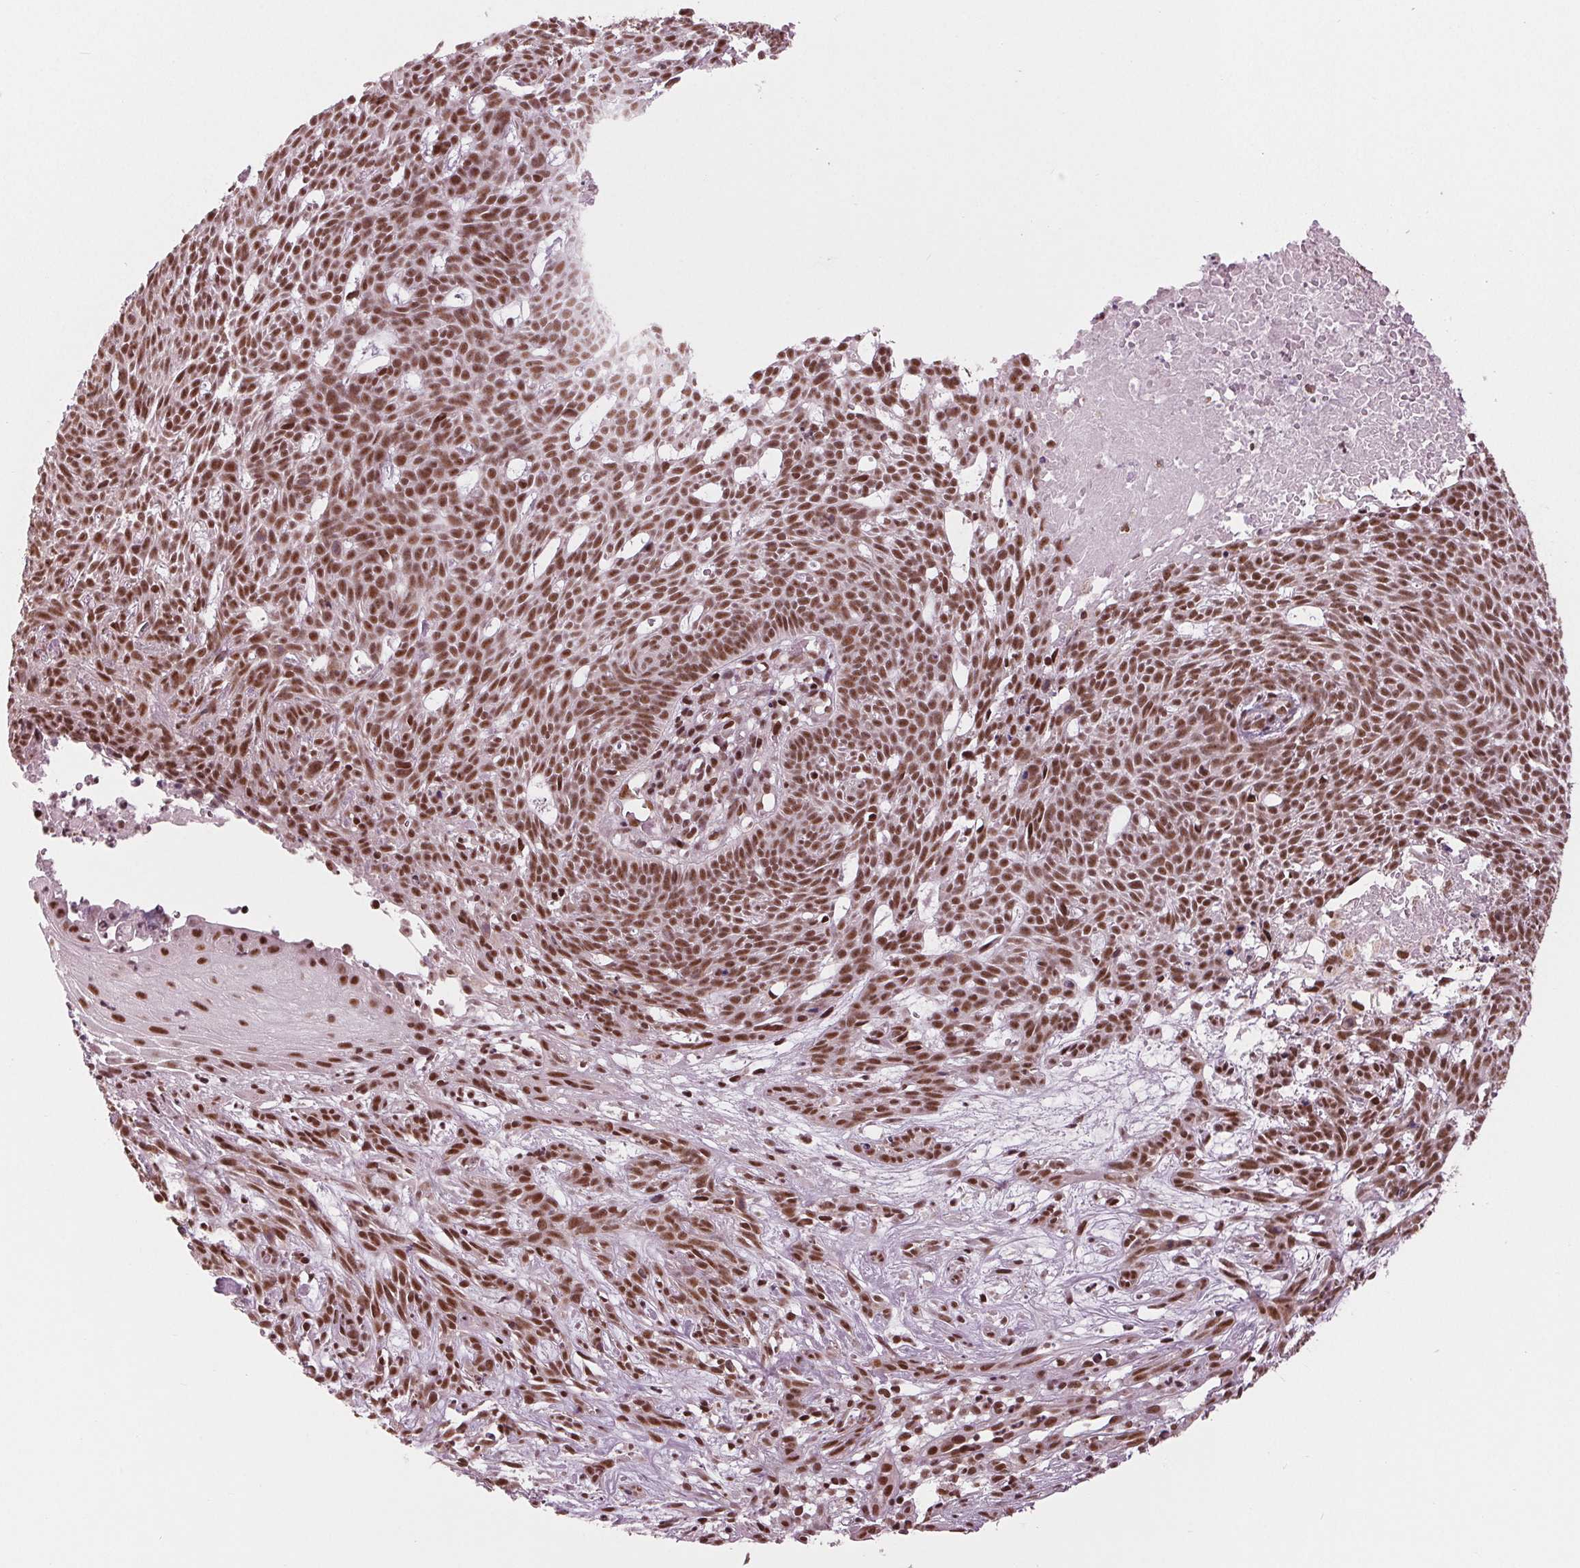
{"staining": {"intensity": "moderate", "quantity": ">75%", "location": "nuclear"}, "tissue": "skin cancer", "cell_type": "Tumor cells", "image_type": "cancer", "snomed": [{"axis": "morphology", "description": "Basal cell carcinoma"}, {"axis": "topography", "description": "Skin"}], "caption": "A brown stain labels moderate nuclear staining of a protein in human skin basal cell carcinoma tumor cells.", "gene": "LSM2", "patient": {"sex": "male", "age": 59}}